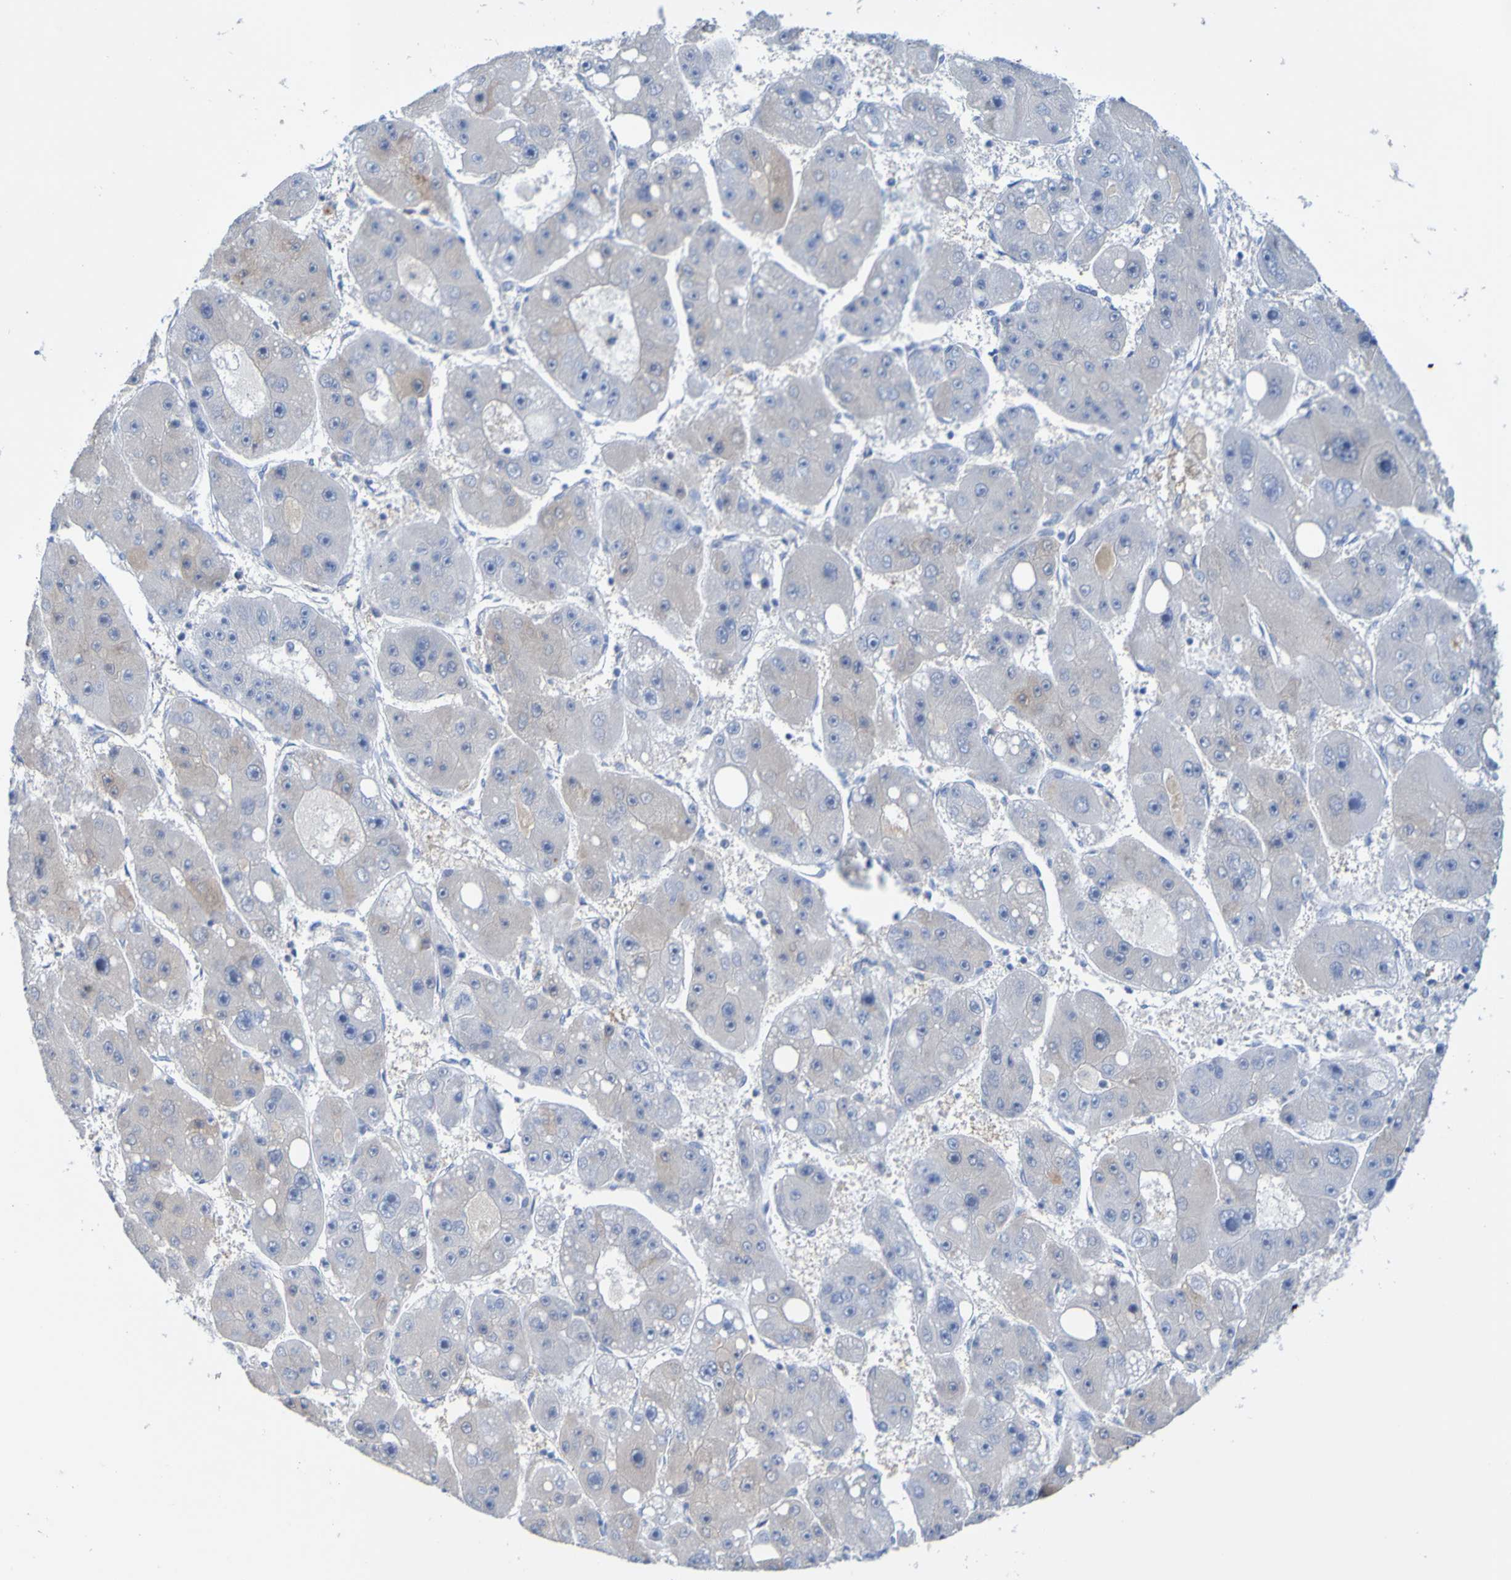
{"staining": {"intensity": "weak", "quantity": "<25%", "location": "cytoplasmic/membranous"}, "tissue": "liver cancer", "cell_type": "Tumor cells", "image_type": "cancer", "snomed": [{"axis": "morphology", "description": "Carcinoma, Hepatocellular, NOS"}, {"axis": "topography", "description": "Liver"}], "caption": "This is an immunohistochemistry (IHC) histopathology image of human liver cancer (hepatocellular carcinoma). There is no expression in tumor cells.", "gene": "ACMSD", "patient": {"sex": "female", "age": 61}}